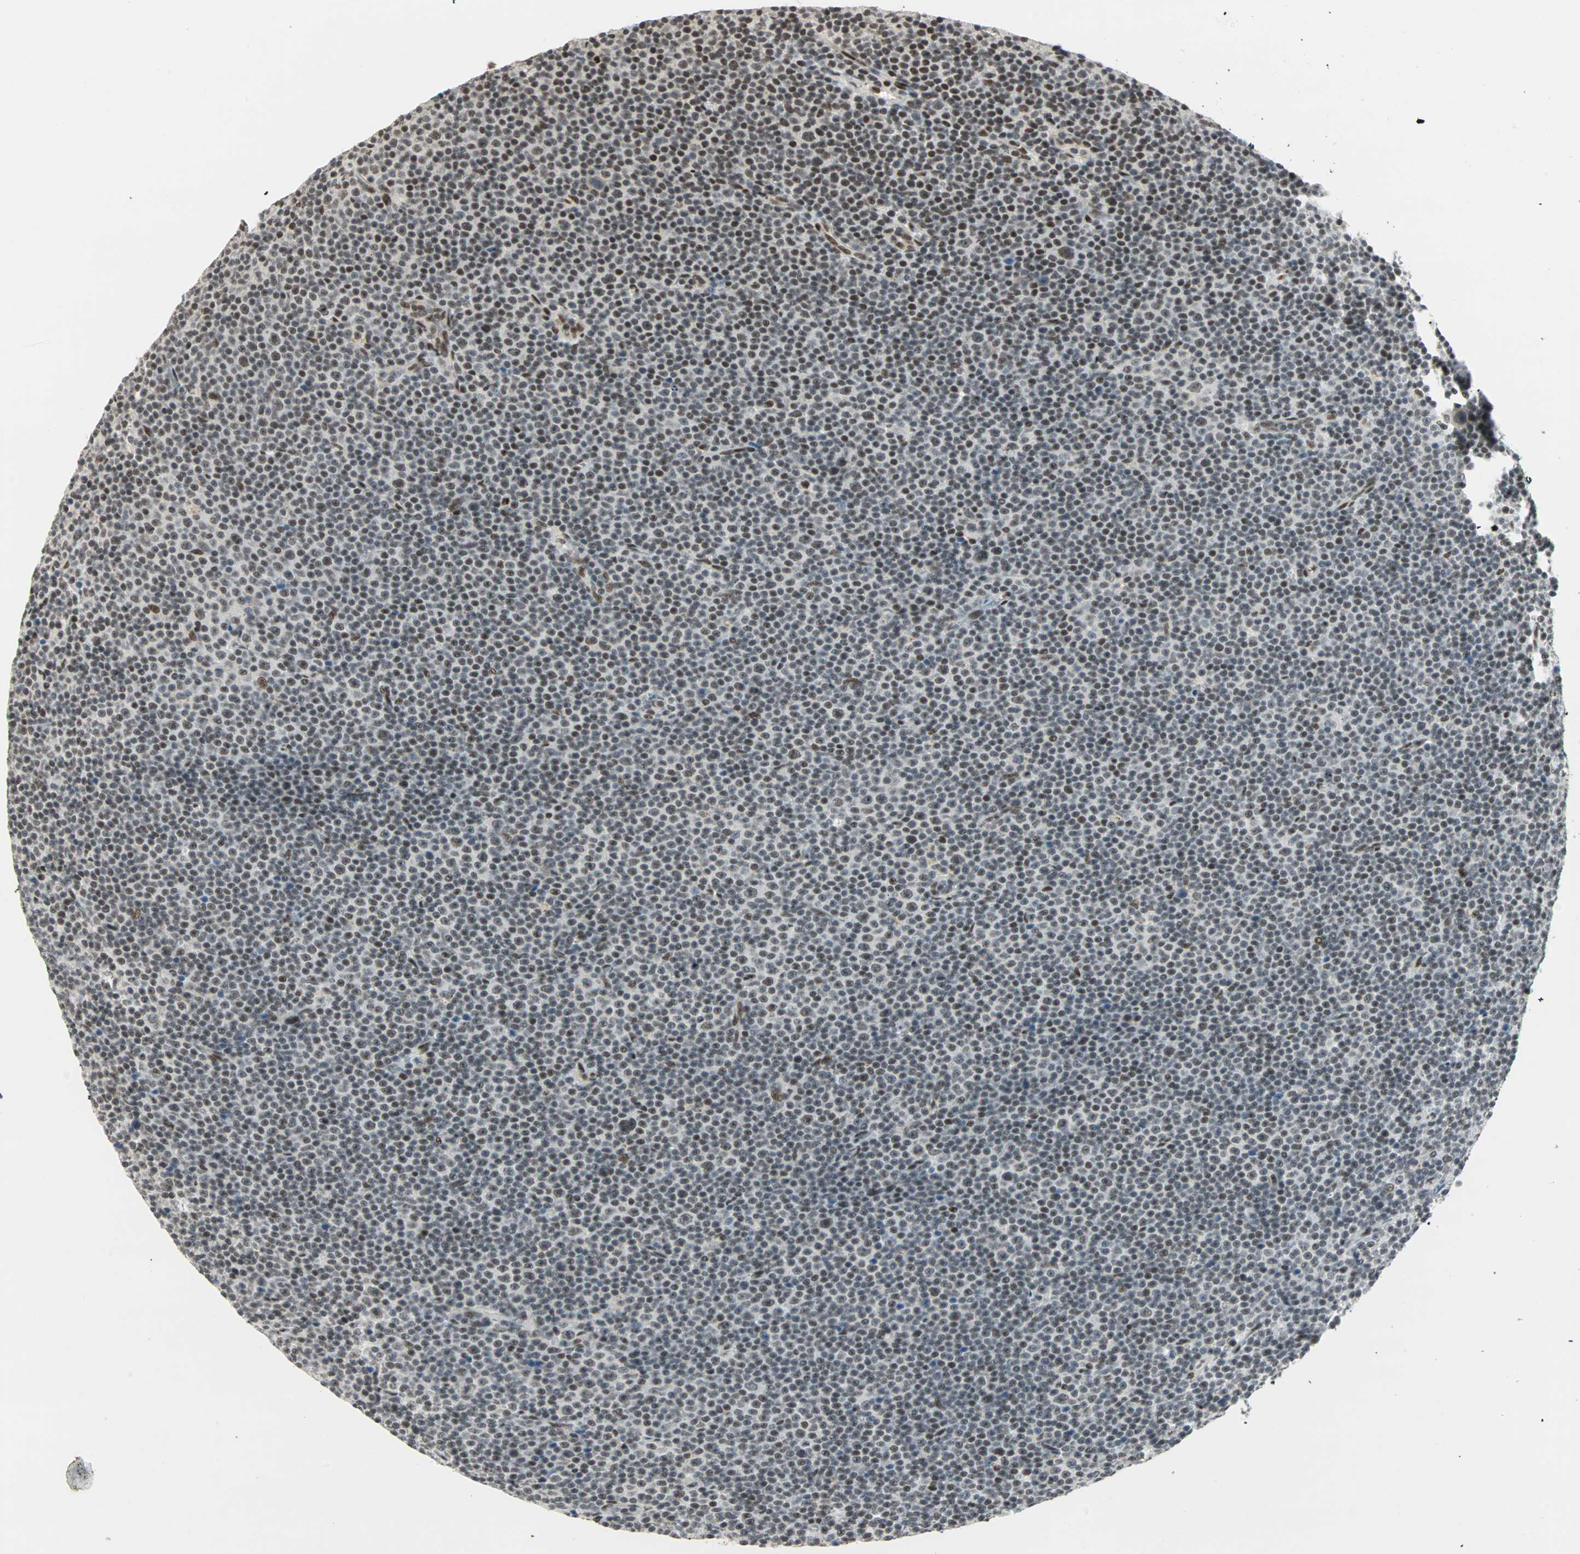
{"staining": {"intensity": "moderate", "quantity": ">75%", "location": "nuclear"}, "tissue": "lymphoma", "cell_type": "Tumor cells", "image_type": "cancer", "snomed": [{"axis": "morphology", "description": "Malignant lymphoma, non-Hodgkin's type, Low grade"}, {"axis": "topography", "description": "Lymph node"}], "caption": "A brown stain highlights moderate nuclear staining of a protein in human low-grade malignant lymphoma, non-Hodgkin's type tumor cells. (Stains: DAB (3,3'-diaminobenzidine) in brown, nuclei in blue, Microscopy: brightfield microscopy at high magnification).", "gene": "BLM", "patient": {"sex": "female", "age": 67}}